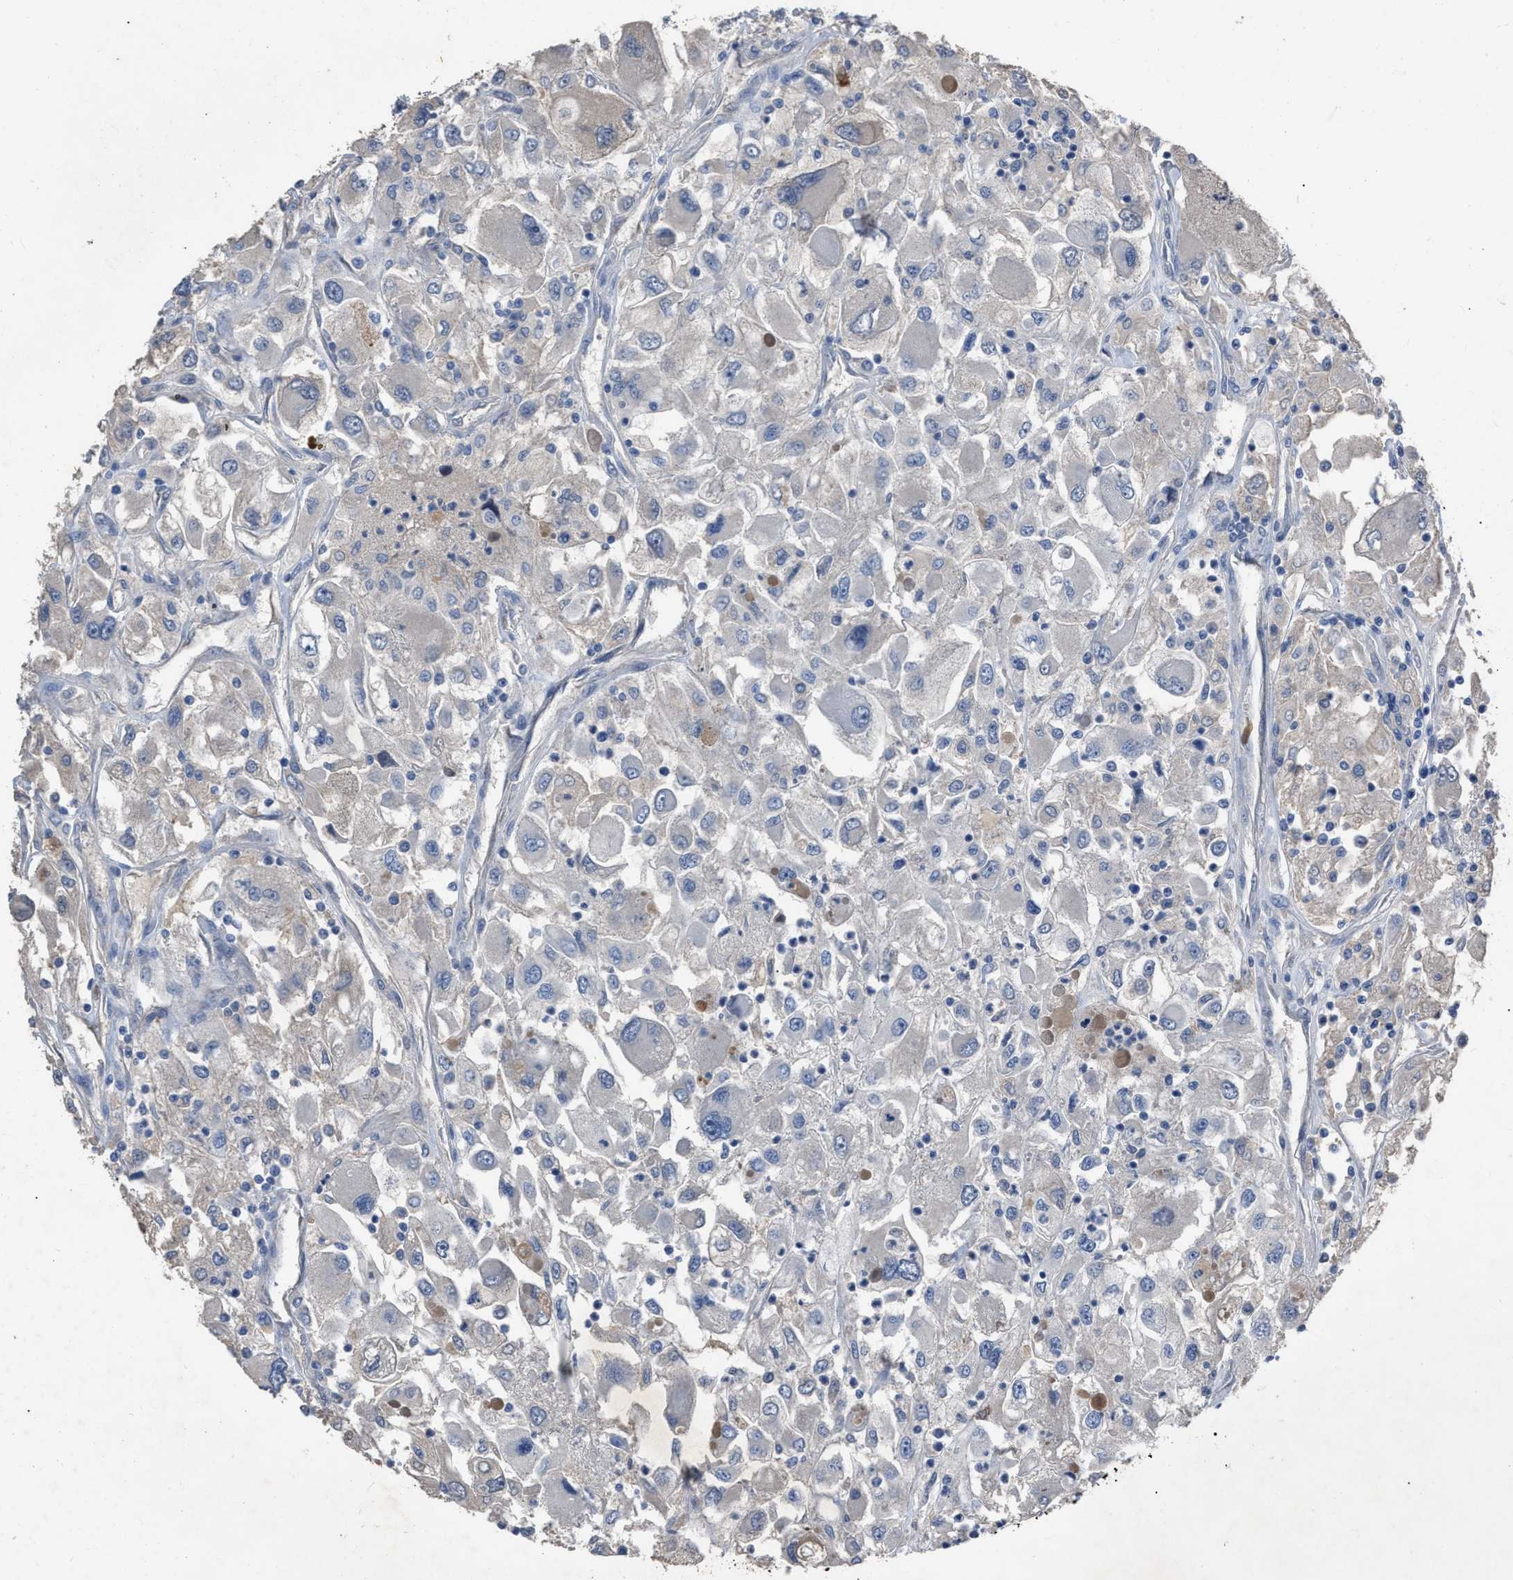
{"staining": {"intensity": "weak", "quantity": "<25%", "location": "cytoplasmic/membranous"}, "tissue": "renal cancer", "cell_type": "Tumor cells", "image_type": "cancer", "snomed": [{"axis": "morphology", "description": "Adenocarcinoma, NOS"}, {"axis": "topography", "description": "Kidney"}], "caption": "Renal cancer (adenocarcinoma) was stained to show a protein in brown. There is no significant expression in tumor cells.", "gene": "HABP2", "patient": {"sex": "female", "age": 52}}